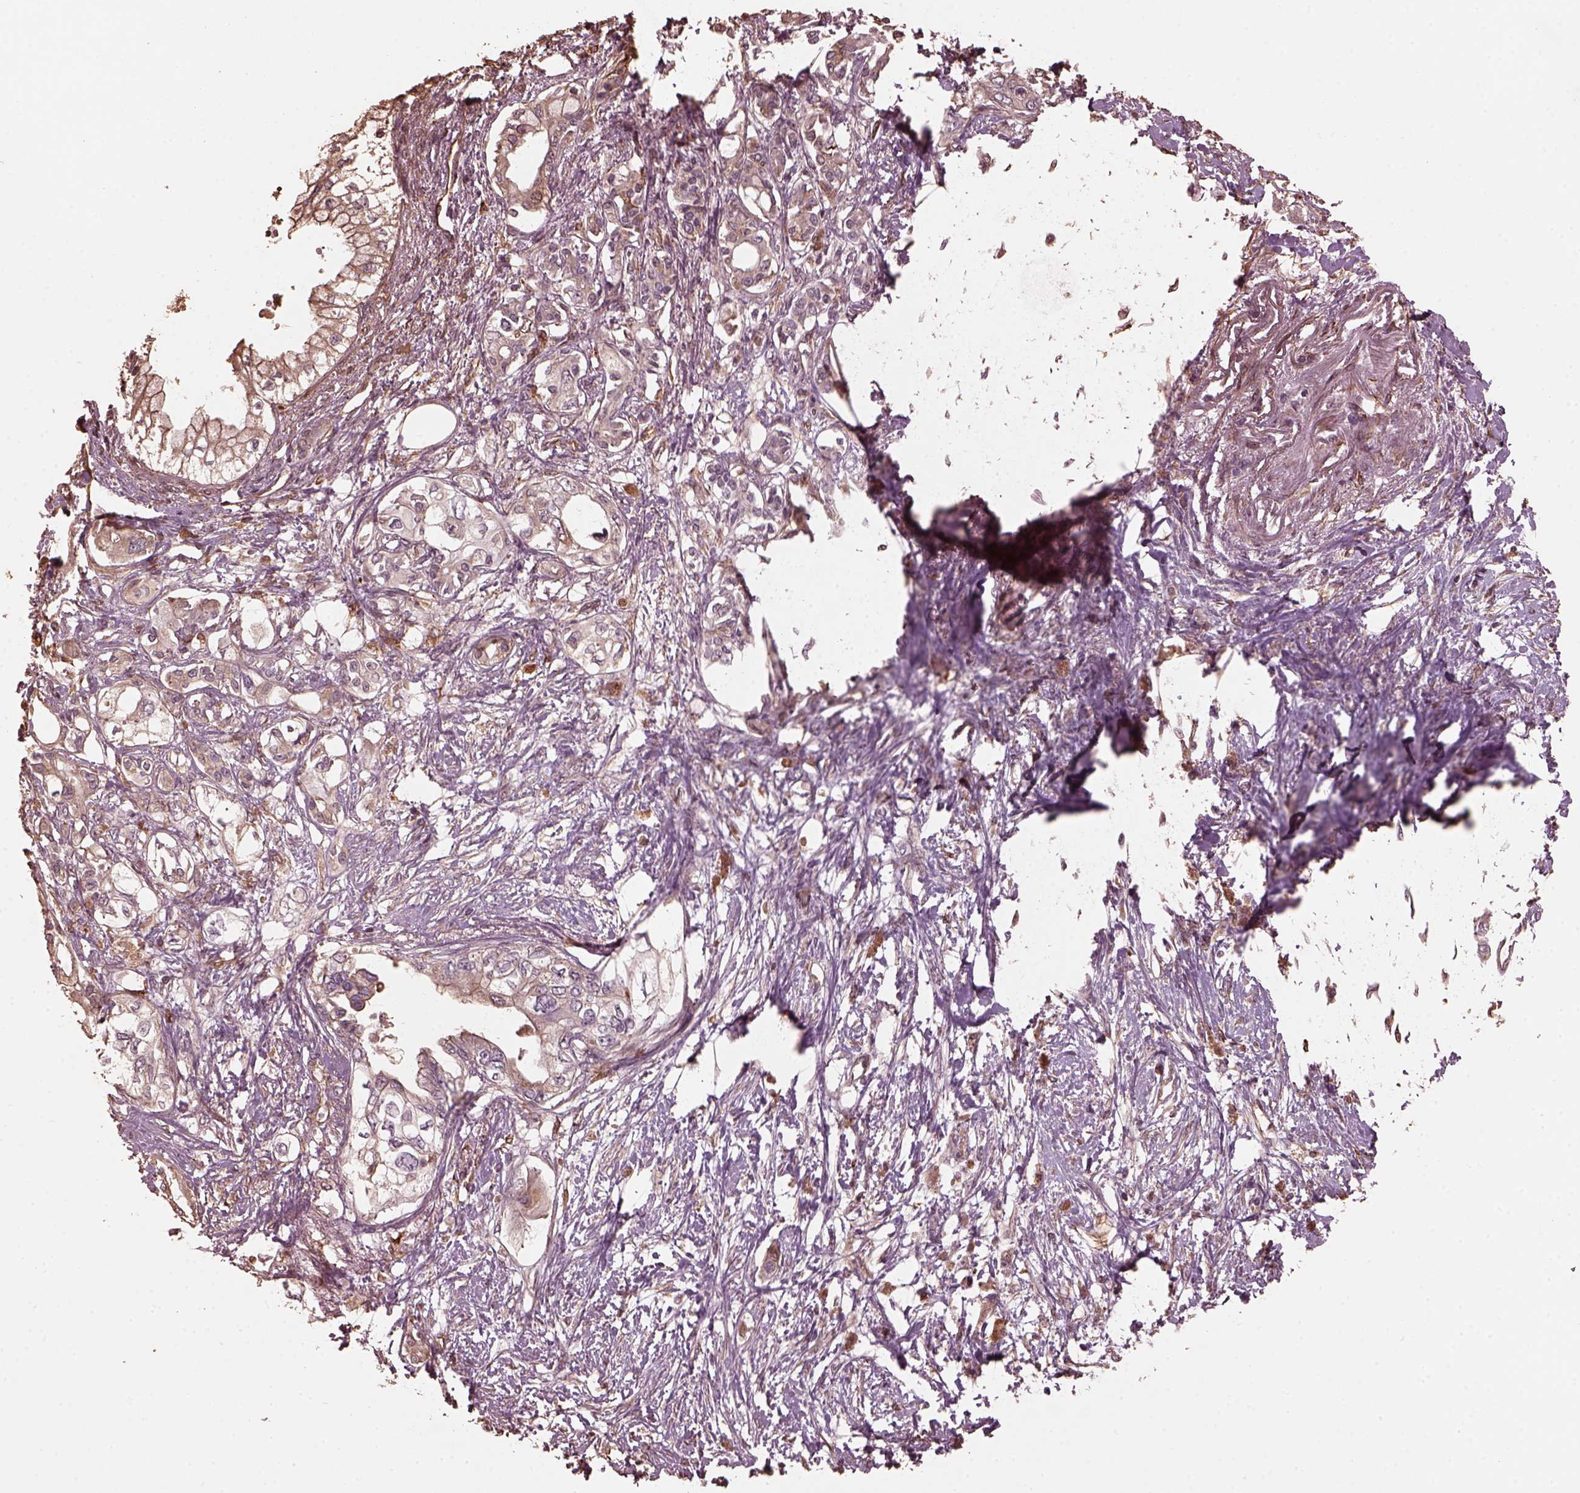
{"staining": {"intensity": "weak", "quantity": "25%-75%", "location": "cytoplasmic/membranous"}, "tissue": "pancreatic cancer", "cell_type": "Tumor cells", "image_type": "cancer", "snomed": [{"axis": "morphology", "description": "Adenocarcinoma, NOS"}, {"axis": "topography", "description": "Pancreas"}], "caption": "High-power microscopy captured an immunohistochemistry (IHC) micrograph of pancreatic adenocarcinoma, revealing weak cytoplasmic/membranous expression in about 25%-75% of tumor cells. (DAB (3,3'-diaminobenzidine) = brown stain, brightfield microscopy at high magnification).", "gene": "GTPBP1", "patient": {"sex": "female", "age": 63}}